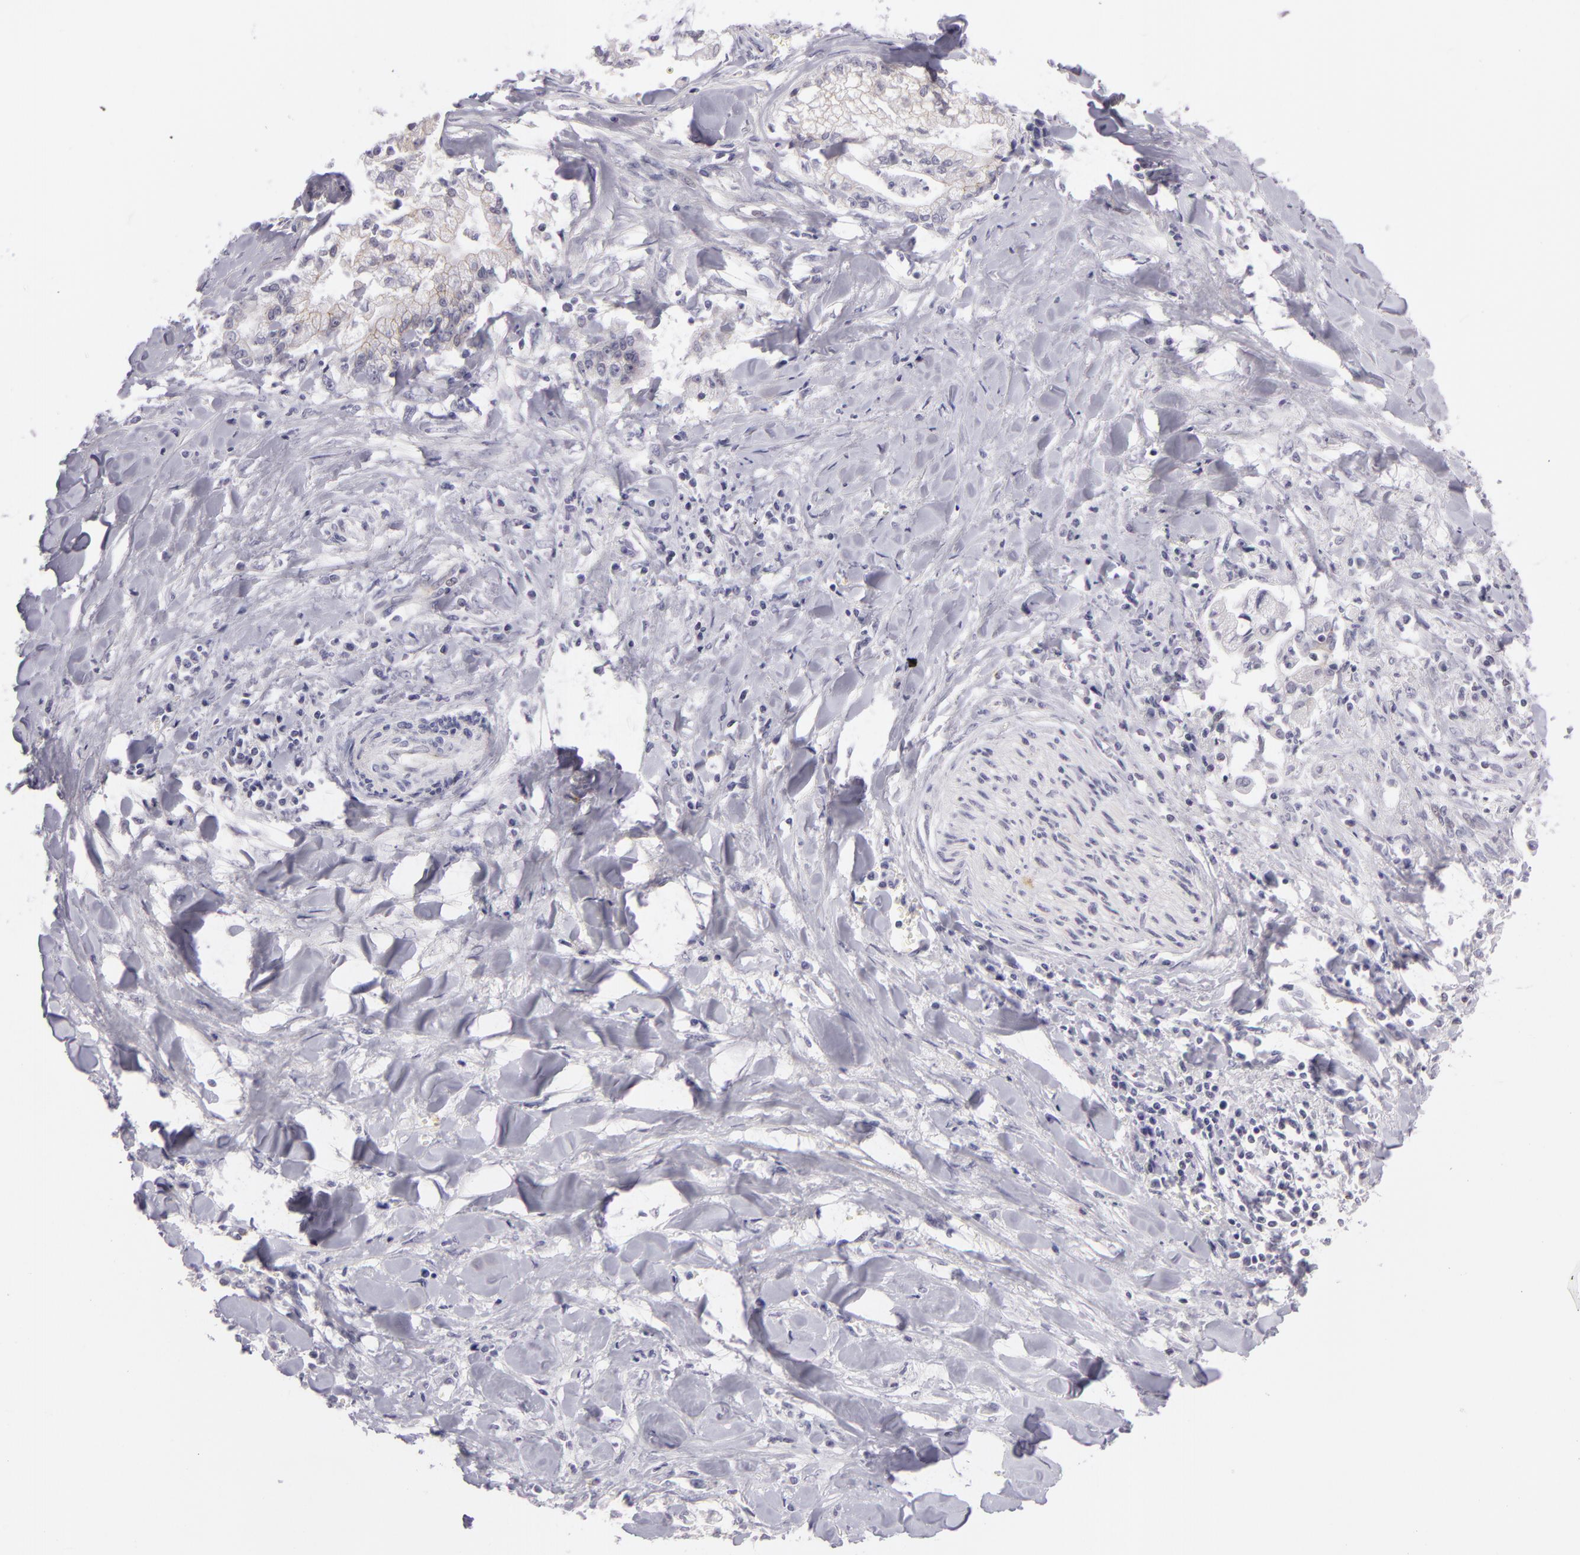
{"staining": {"intensity": "negative", "quantity": "none", "location": "none"}, "tissue": "liver cancer", "cell_type": "Tumor cells", "image_type": "cancer", "snomed": [{"axis": "morphology", "description": "Cholangiocarcinoma"}, {"axis": "topography", "description": "Liver"}], "caption": "Liver cancer (cholangiocarcinoma) was stained to show a protein in brown. There is no significant expression in tumor cells. The staining was performed using DAB to visualize the protein expression in brown, while the nuclei were stained in blue with hematoxylin (Magnification: 20x).", "gene": "CTNNB1", "patient": {"sex": "male", "age": 57}}